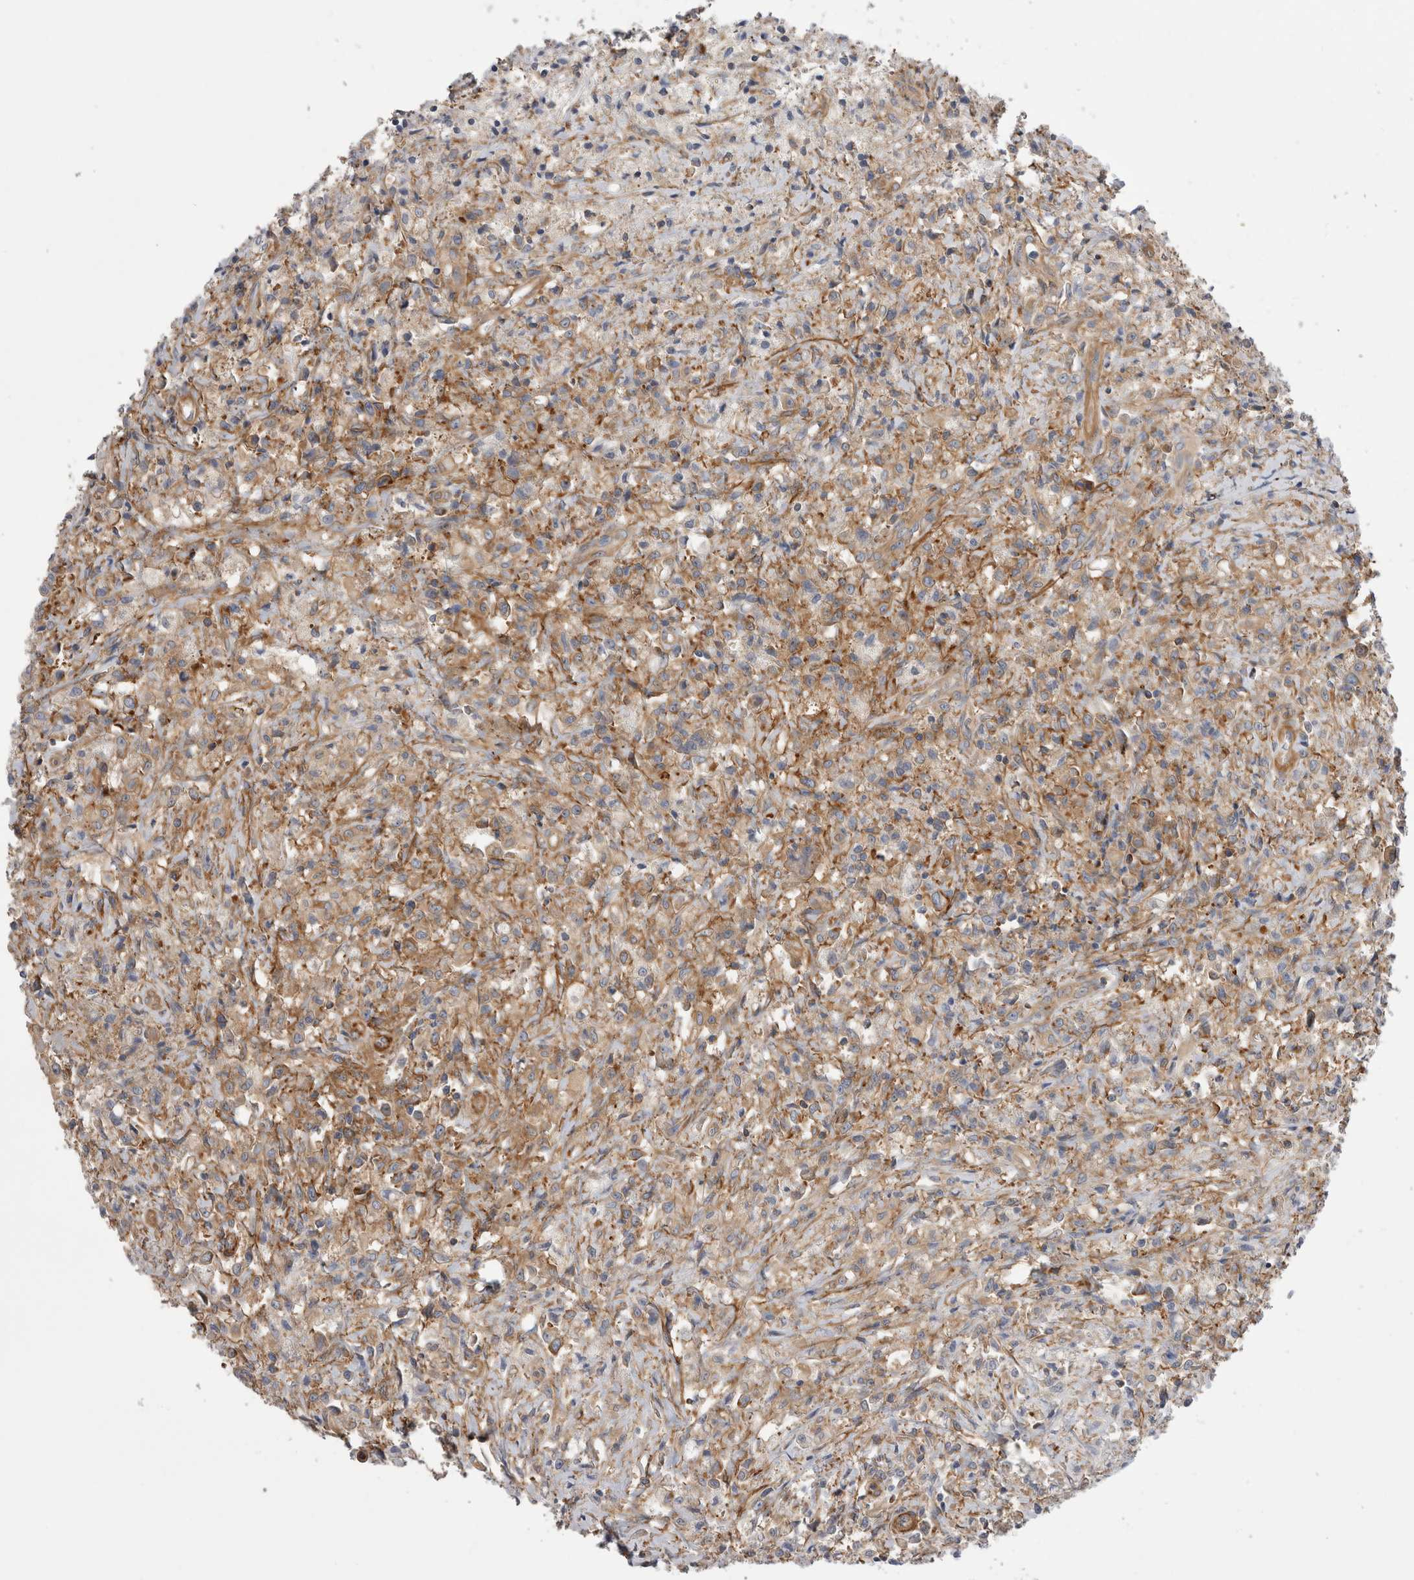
{"staining": {"intensity": "weak", "quantity": ">75%", "location": "cytoplasmic/membranous"}, "tissue": "testis cancer", "cell_type": "Tumor cells", "image_type": "cancer", "snomed": [{"axis": "morphology", "description": "Carcinoma, Embryonal, NOS"}, {"axis": "topography", "description": "Testis"}], "caption": "Testis cancer tissue exhibits weak cytoplasmic/membranous expression in about >75% of tumor cells, visualized by immunohistochemistry. The protein is stained brown, and the nuclei are stained in blue (DAB (3,3'-diaminobenzidine) IHC with brightfield microscopy, high magnification).", "gene": "EPRS1", "patient": {"sex": "male", "age": 2}}